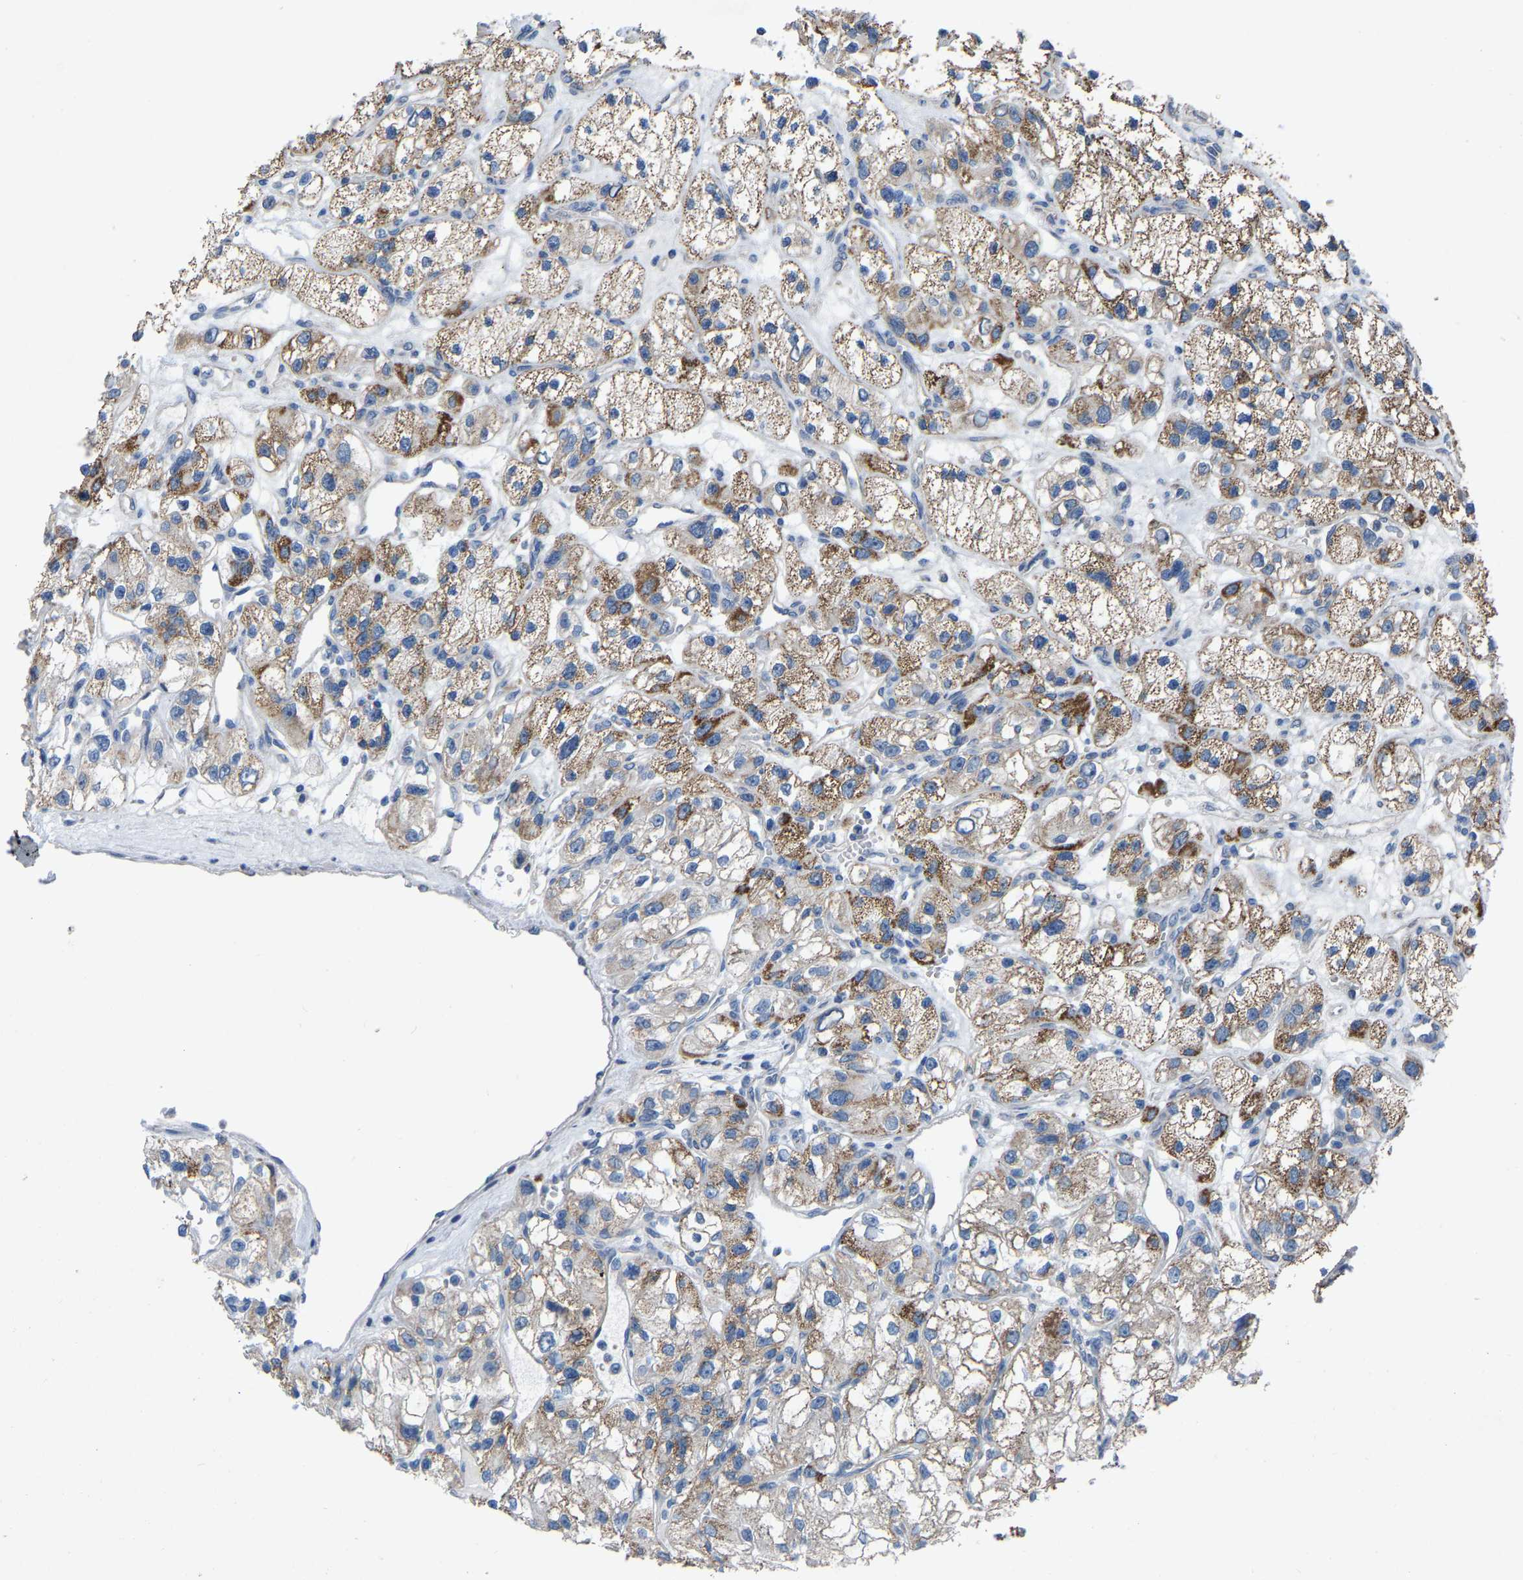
{"staining": {"intensity": "moderate", "quantity": ">75%", "location": "cytoplasmic/membranous"}, "tissue": "renal cancer", "cell_type": "Tumor cells", "image_type": "cancer", "snomed": [{"axis": "morphology", "description": "Adenocarcinoma, NOS"}, {"axis": "topography", "description": "Kidney"}], "caption": "IHC of renal cancer (adenocarcinoma) exhibits medium levels of moderate cytoplasmic/membranous staining in about >75% of tumor cells. (DAB (3,3'-diaminobenzidine) IHC, brown staining for protein, blue staining for nuclei).", "gene": "BCL10", "patient": {"sex": "female", "age": 57}}